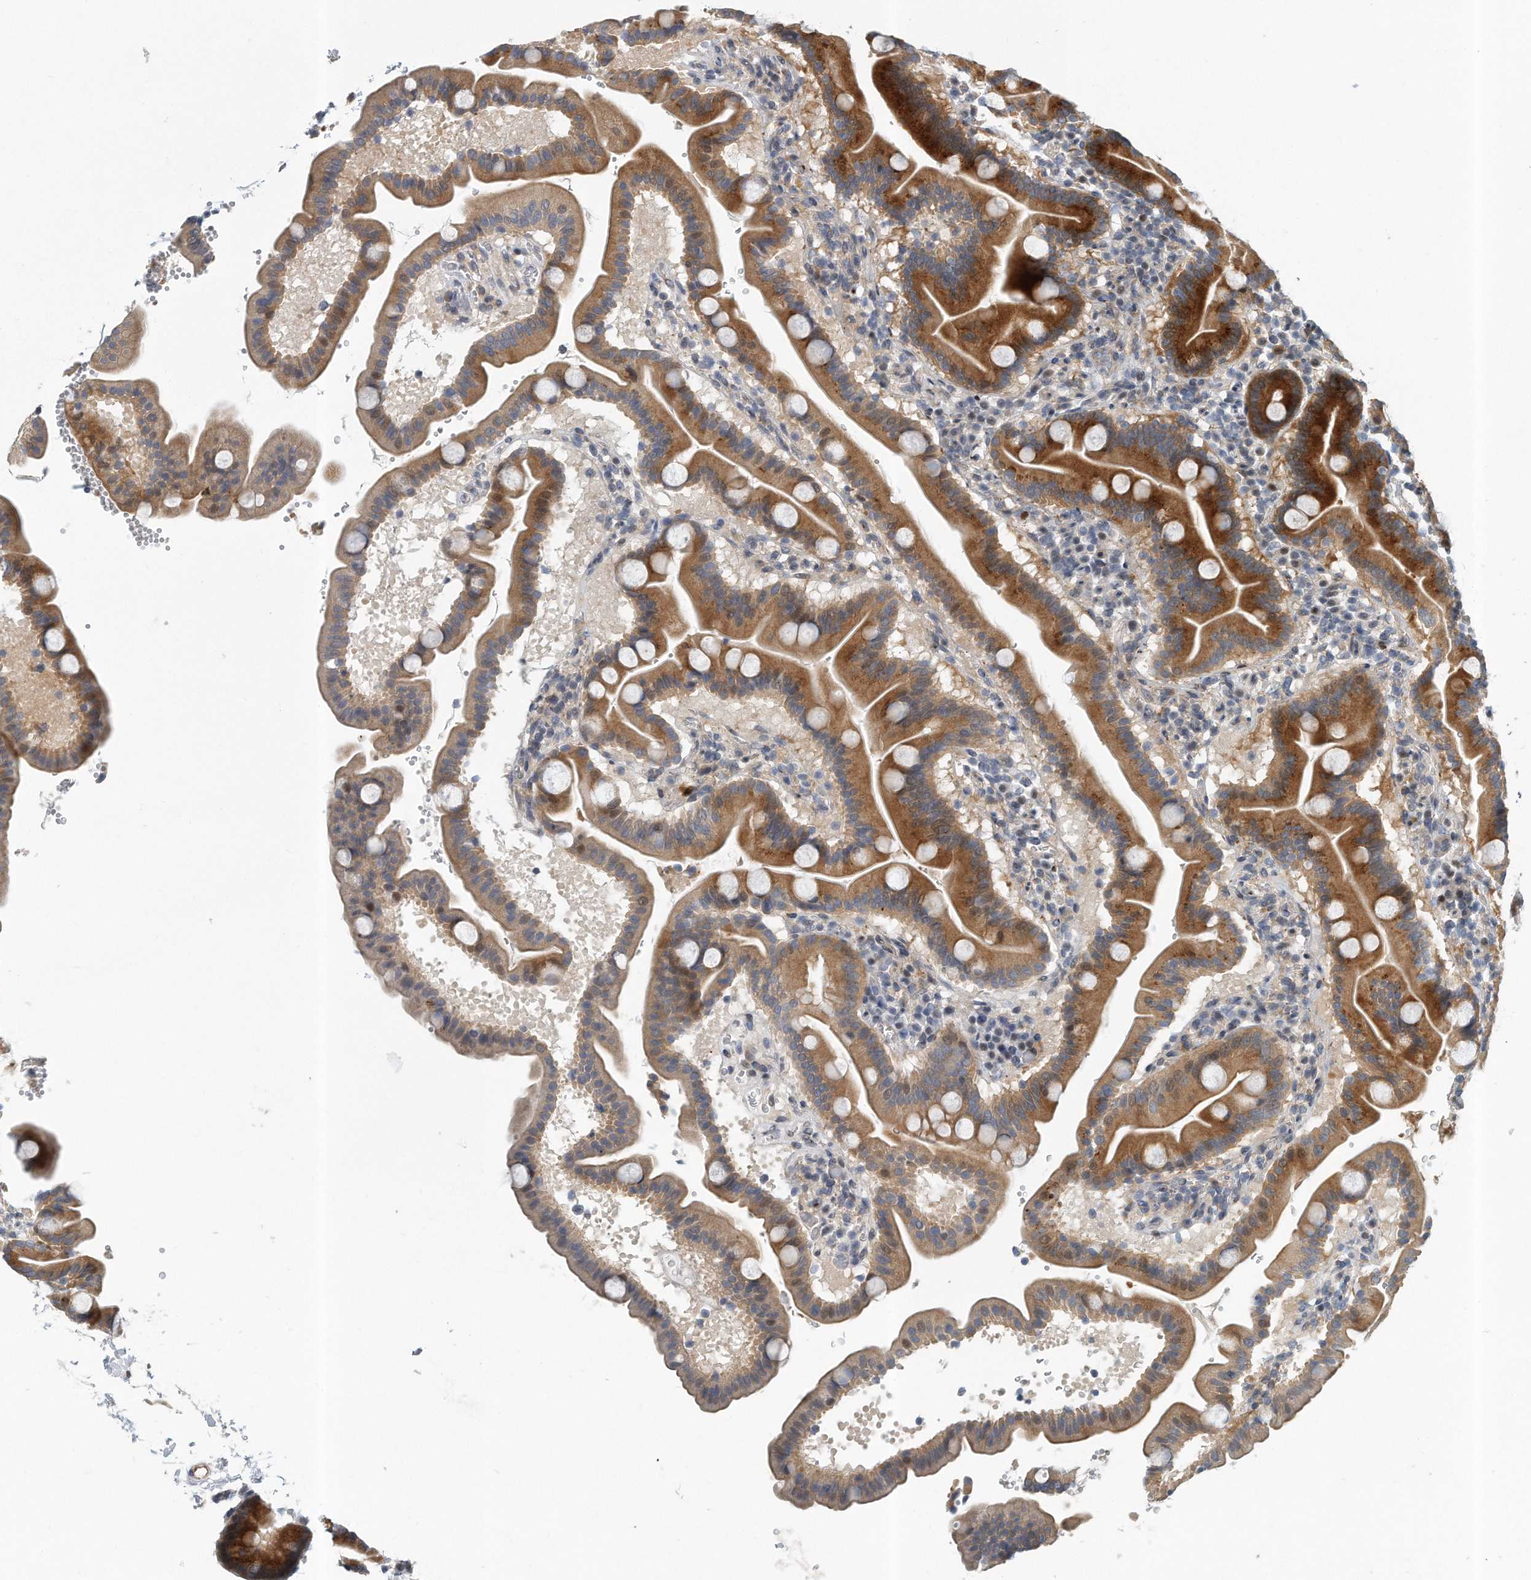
{"staining": {"intensity": "moderate", "quantity": ">75%", "location": "cytoplasmic/membranous"}, "tissue": "duodenum", "cell_type": "Glandular cells", "image_type": "normal", "snomed": [{"axis": "morphology", "description": "Normal tissue, NOS"}, {"axis": "topography", "description": "Duodenum"}], "caption": "A brown stain highlights moderate cytoplasmic/membranous staining of a protein in glandular cells of benign duodenum. Nuclei are stained in blue.", "gene": "PCDH8", "patient": {"sex": "male", "age": 54}}